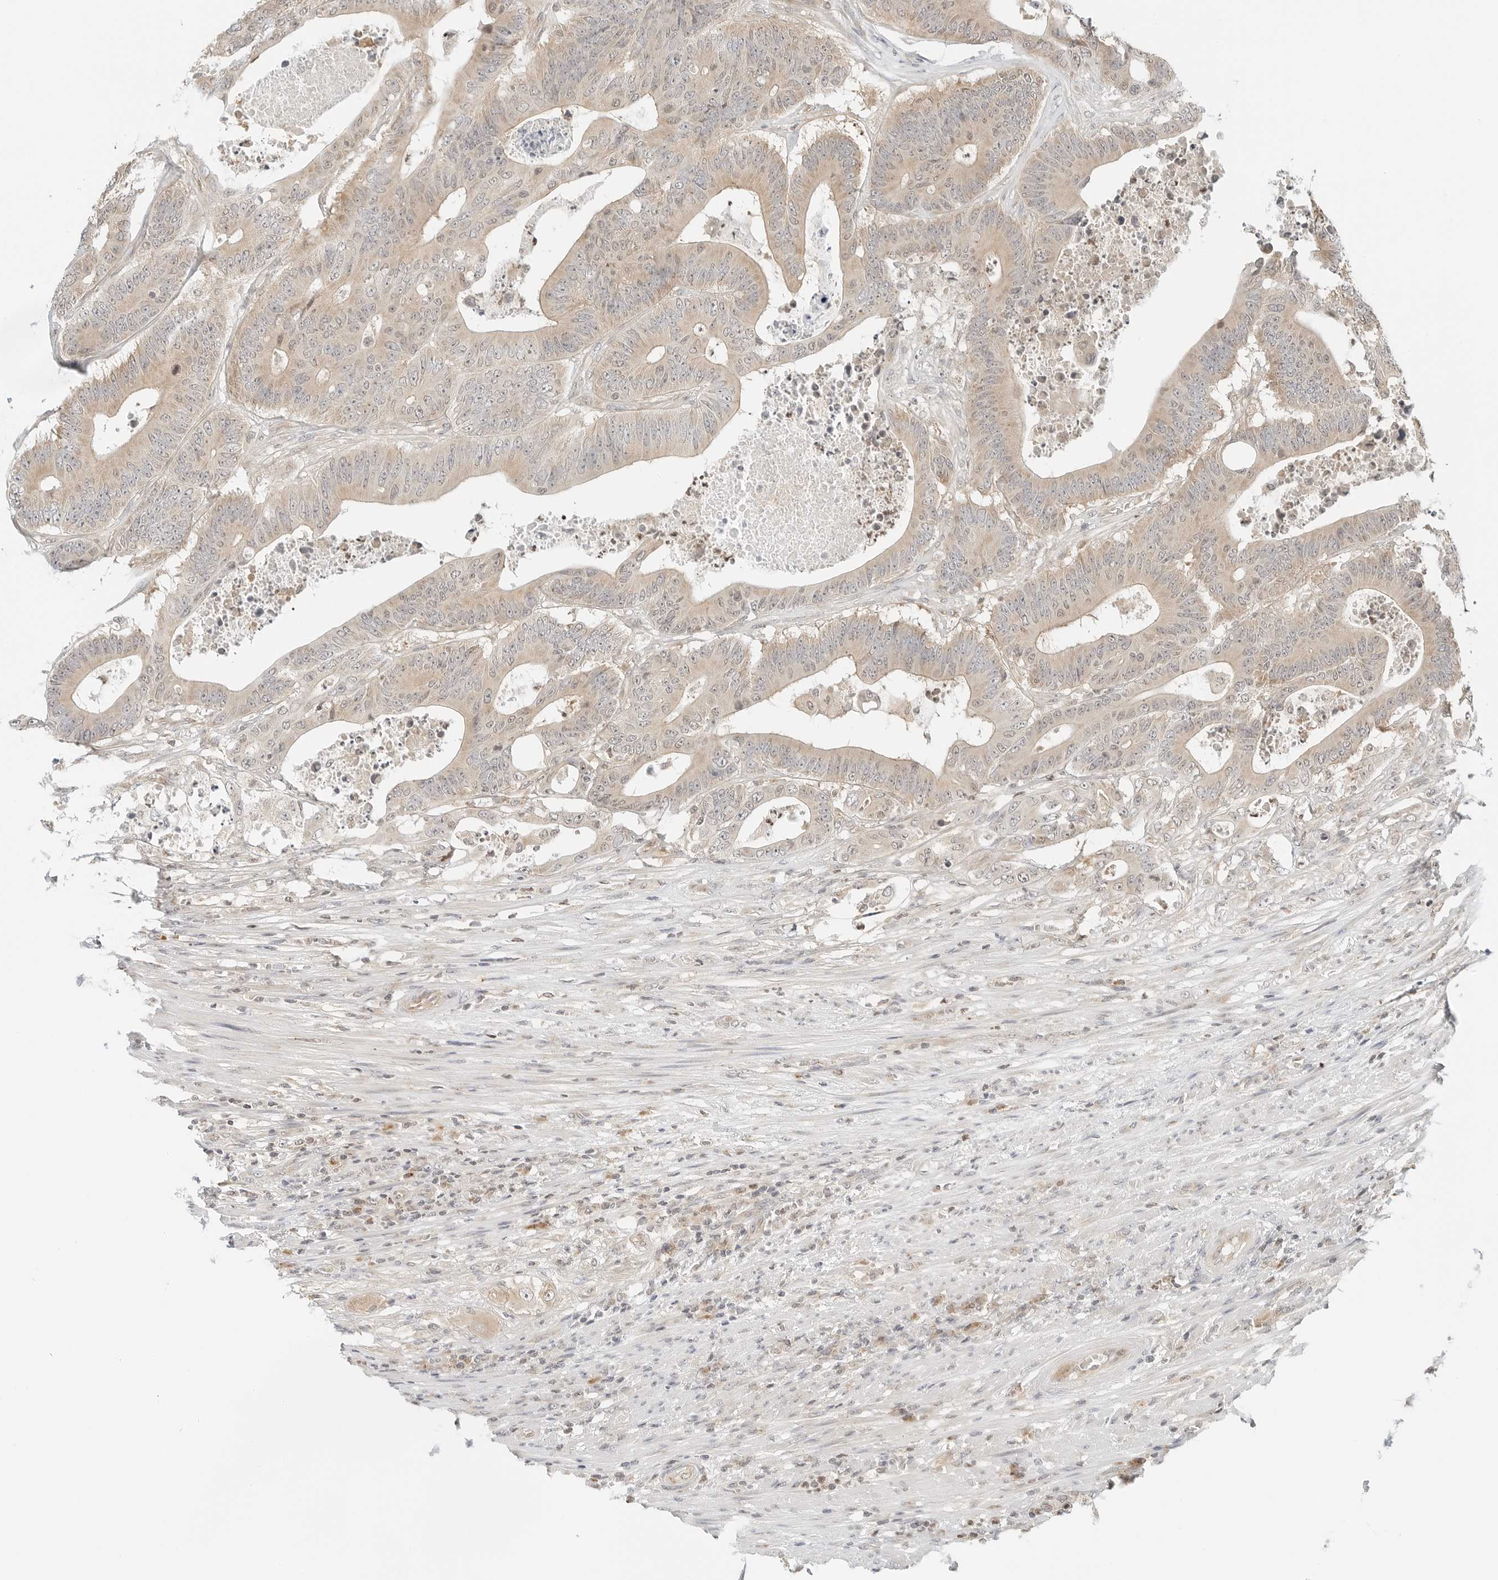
{"staining": {"intensity": "weak", "quantity": ">75%", "location": "cytoplasmic/membranous"}, "tissue": "colorectal cancer", "cell_type": "Tumor cells", "image_type": "cancer", "snomed": [{"axis": "morphology", "description": "Adenocarcinoma, NOS"}, {"axis": "topography", "description": "Colon"}], "caption": "A photomicrograph of colorectal adenocarcinoma stained for a protein demonstrates weak cytoplasmic/membranous brown staining in tumor cells.", "gene": "IQCC", "patient": {"sex": "male", "age": 83}}